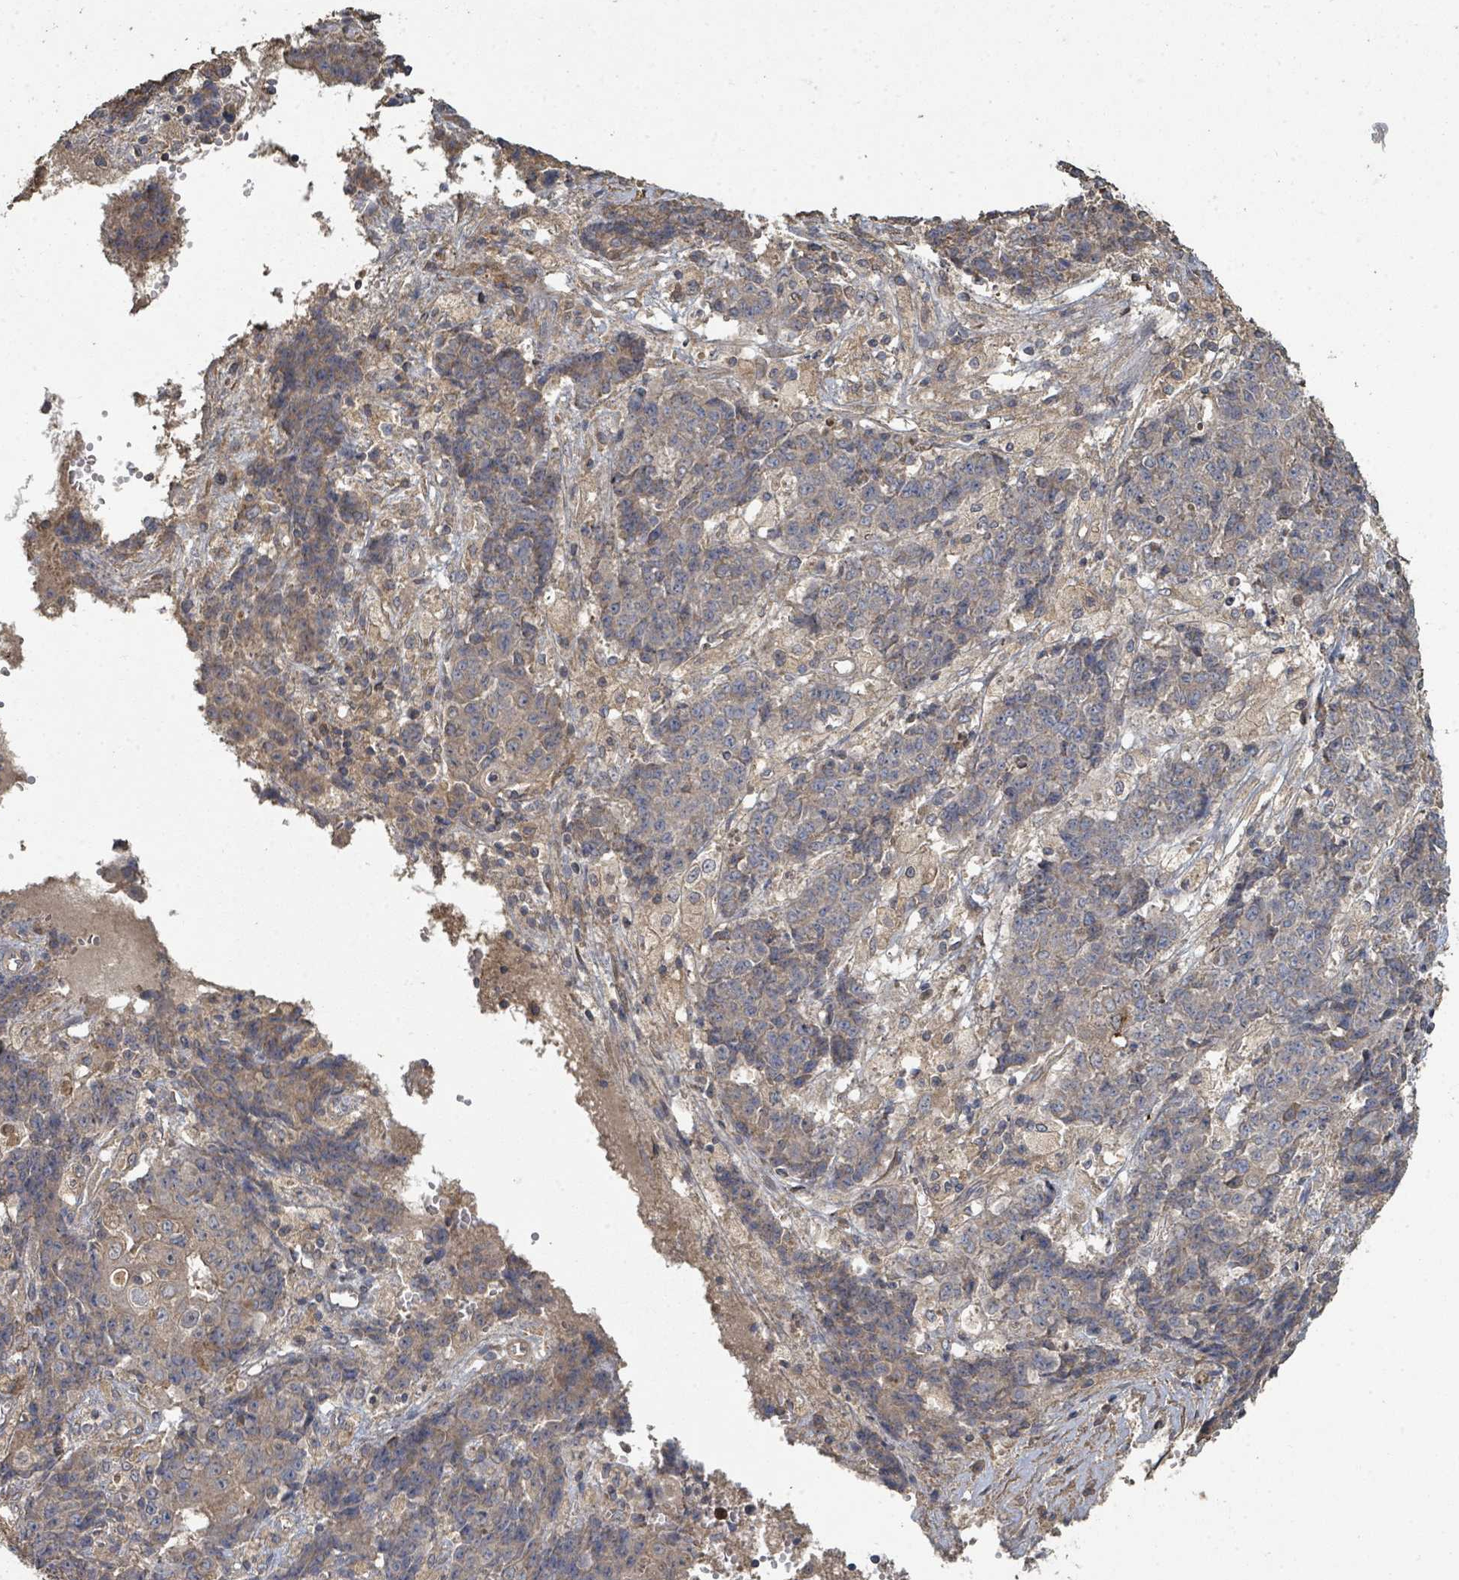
{"staining": {"intensity": "moderate", "quantity": "25%-75%", "location": "cytoplasmic/membranous"}, "tissue": "ovarian cancer", "cell_type": "Tumor cells", "image_type": "cancer", "snomed": [{"axis": "morphology", "description": "Carcinoma, endometroid"}, {"axis": "topography", "description": "Ovary"}], "caption": "An immunohistochemistry (IHC) micrograph of tumor tissue is shown. Protein staining in brown labels moderate cytoplasmic/membranous positivity in endometroid carcinoma (ovarian) within tumor cells.", "gene": "WDFY1", "patient": {"sex": "female", "age": 42}}